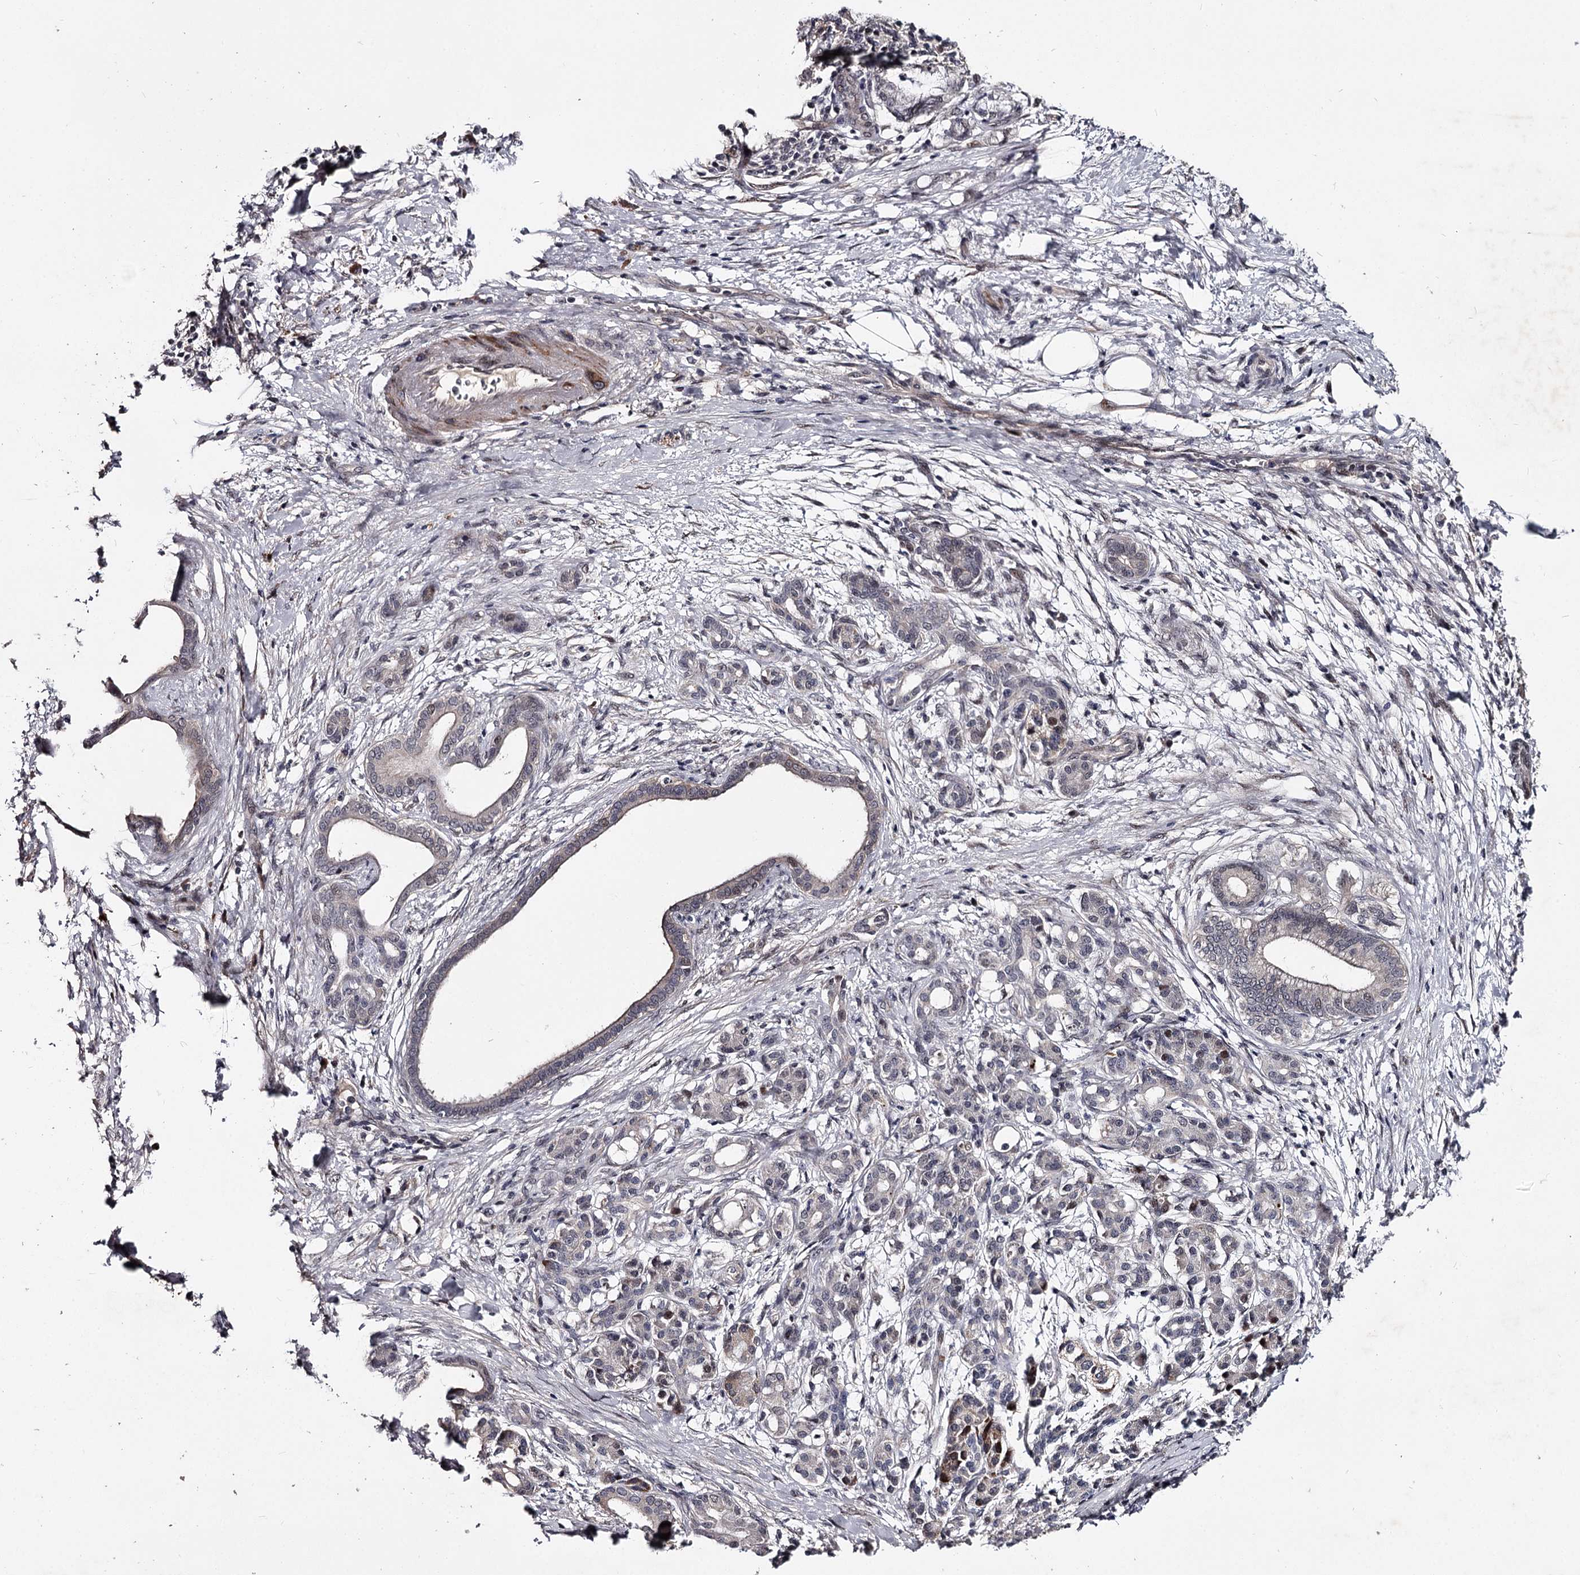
{"staining": {"intensity": "negative", "quantity": "none", "location": "none"}, "tissue": "pancreatic cancer", "cell_type": "Tumor cells", "image_type": "cancer", "snomed": [{"axis": "morphology", "description": "Adenocarcinoma, NOS"}, {"axis": "topography", "description": "Pancreas"}], "caption": "Tumor cells are negative for brown protein staining in pancreatic cancer. (DAB immunohistochemistry, high magnification).", "gene": "RNF44", "patient": {"sex": "female", "age": 55}}